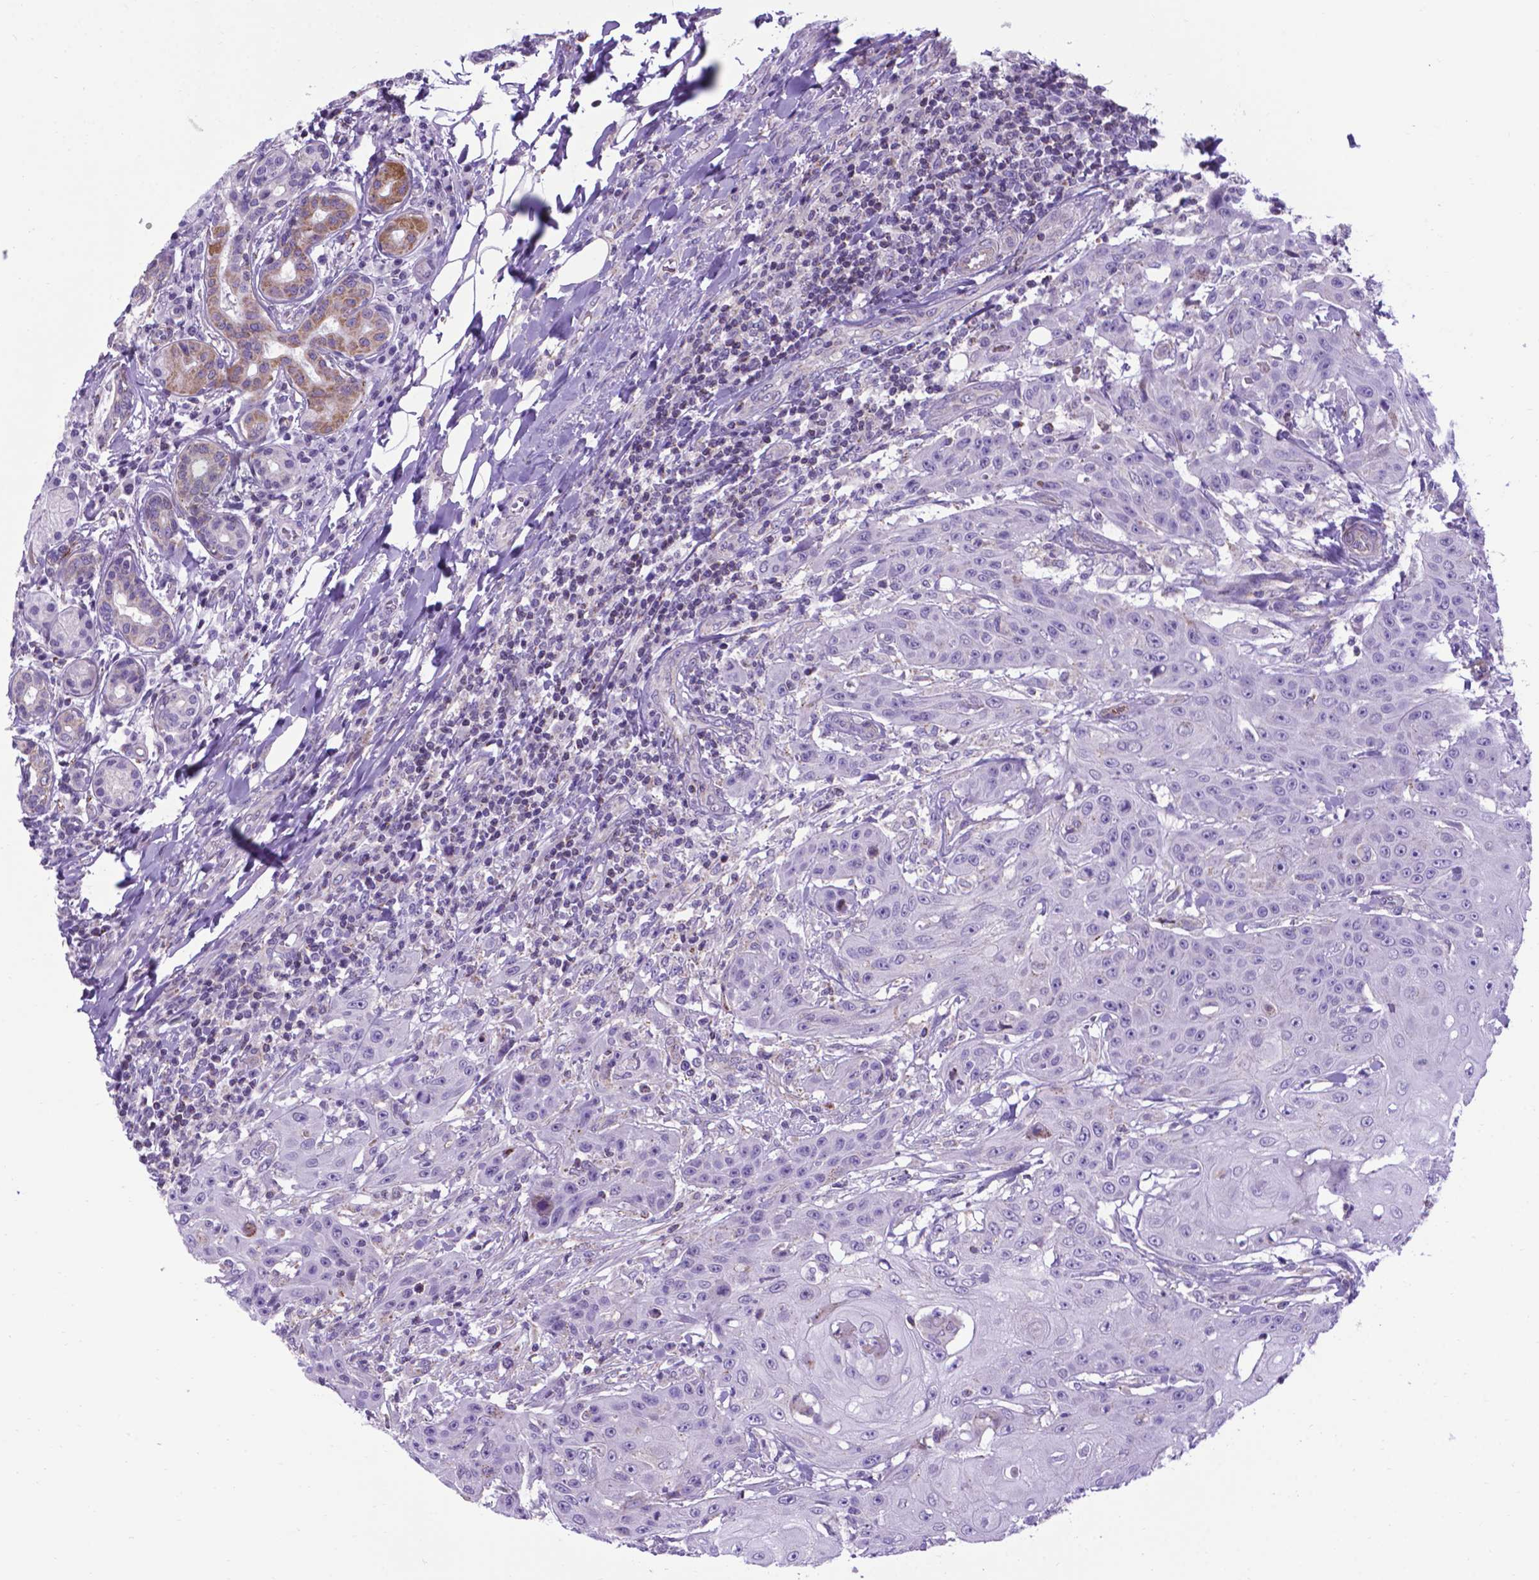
{"staining": {"intensity": "negative", "quantity": "none", "location": "none"}, "tissue": "head and neck cancer", "cell_type": "Tumor cells", "image_type": "cancer", "snomed": [{"axis": "morphology", "description": "Normal tissue, NOS"}, {"axis": "morphology", "description": "Squamous cell carcinoma, NOS"}, {"axis": "topography", "description": "Oral tissue"}, {"axis": "topography", "description": "Head-Neck"}], "caption": "Immunohistochemical staining of head and neck squamous cell carcinoma exhibits no significant expression in tumor cells.", "gene": "POU3F3", "patient": {"sex": "female", "age": 55}}